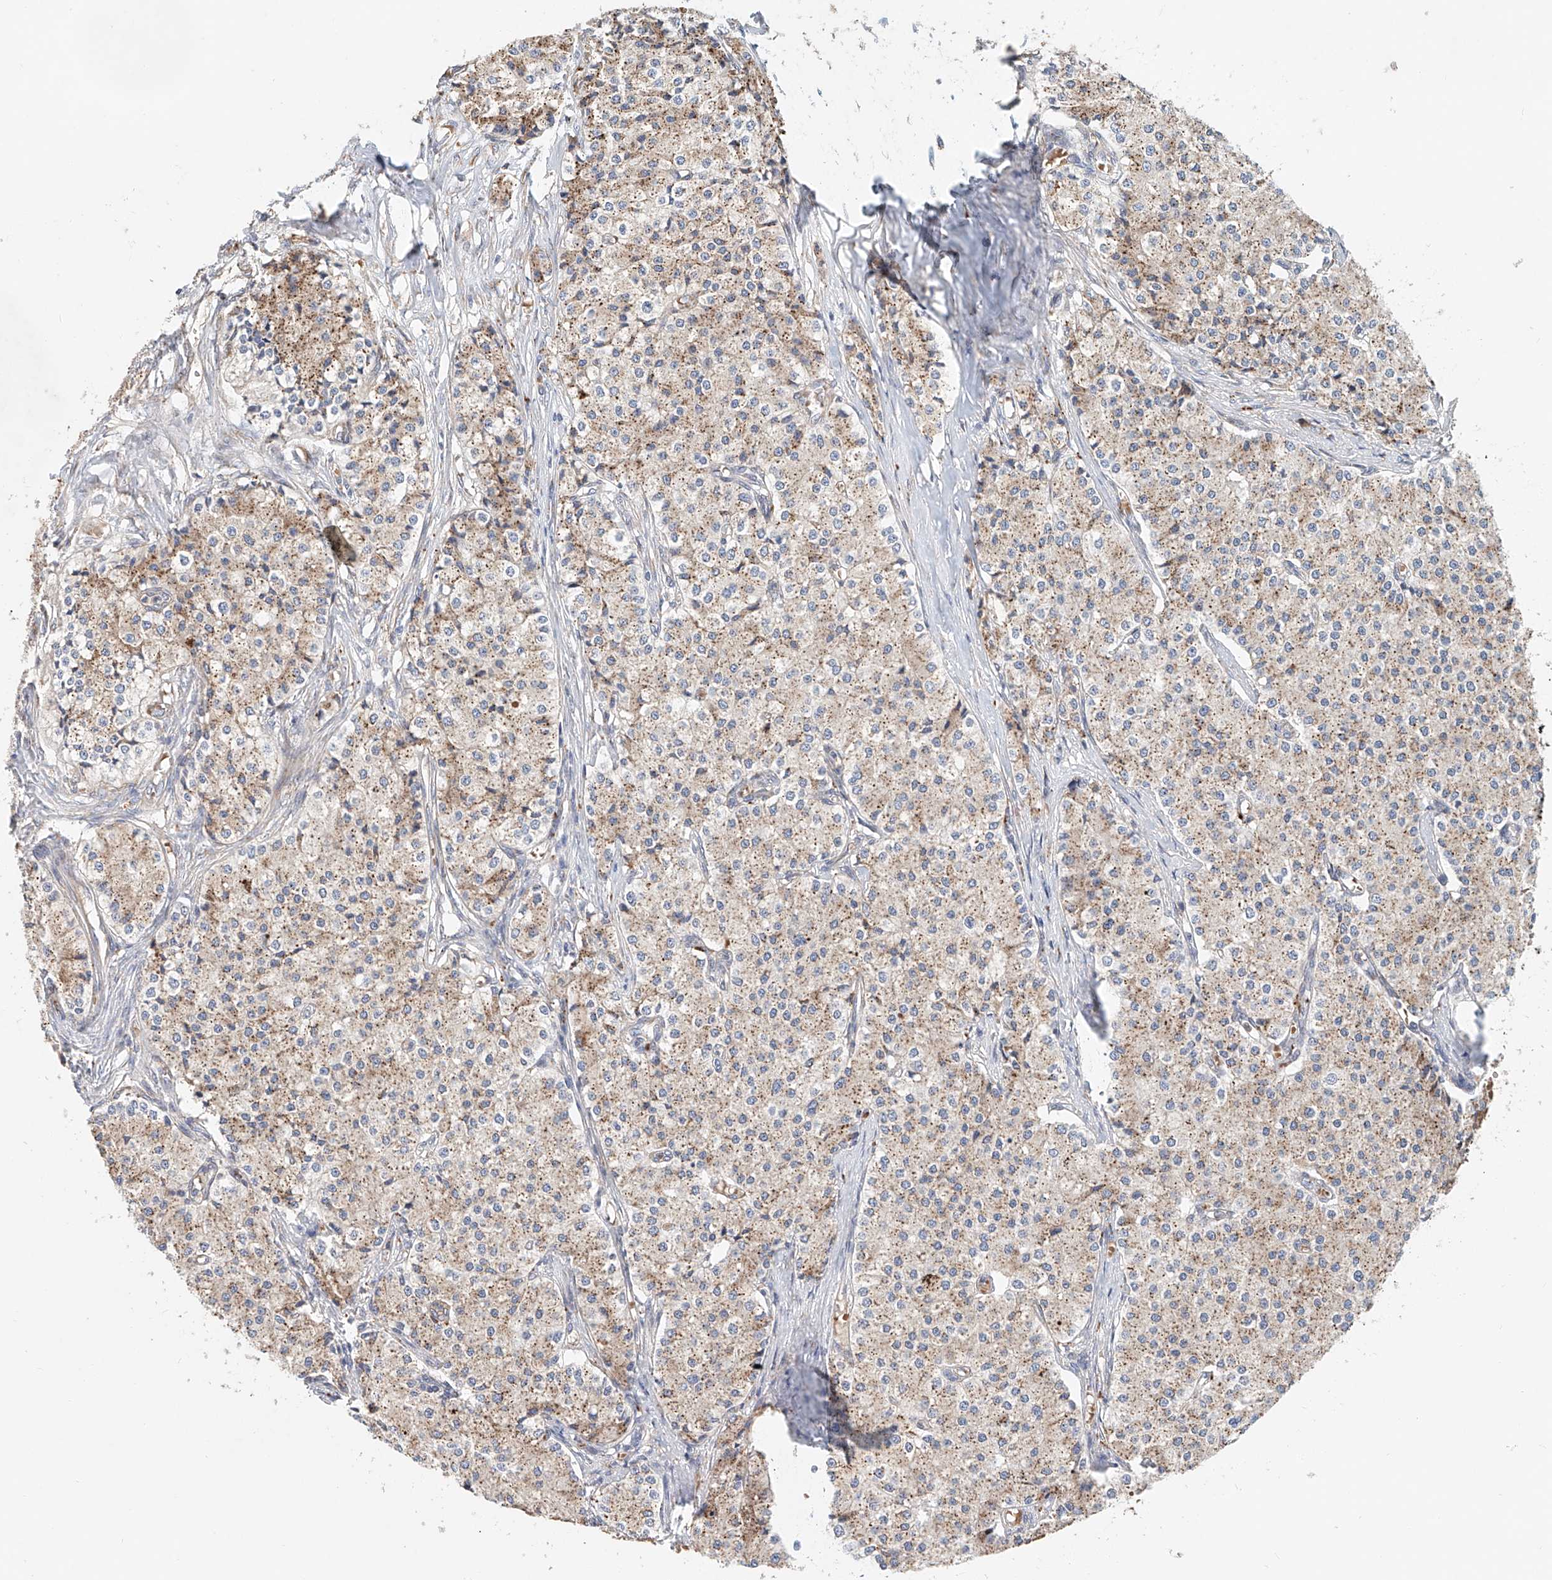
{"staining": {"intensity": "weak", "quantity": ">75%", "location": "cytoplasmic/membranous"}, "tissue": "carcinoid", "cell_type": "Tumor cells", "image_type": "cancer", "snomed": [{"axis": "morphology", "description": "Carcinoid, malignant, NOS"}, {"axis": "topography", "description": "Colon"}], "caption": "DAB immunohistochemical staining of human malignant carcinoid demonstrates weak cytoplasmic/membranous protein expression in about >75% of tumor cells.", "gene": "HGSNAT", "patient": {"sex": "female", "age": 52}}